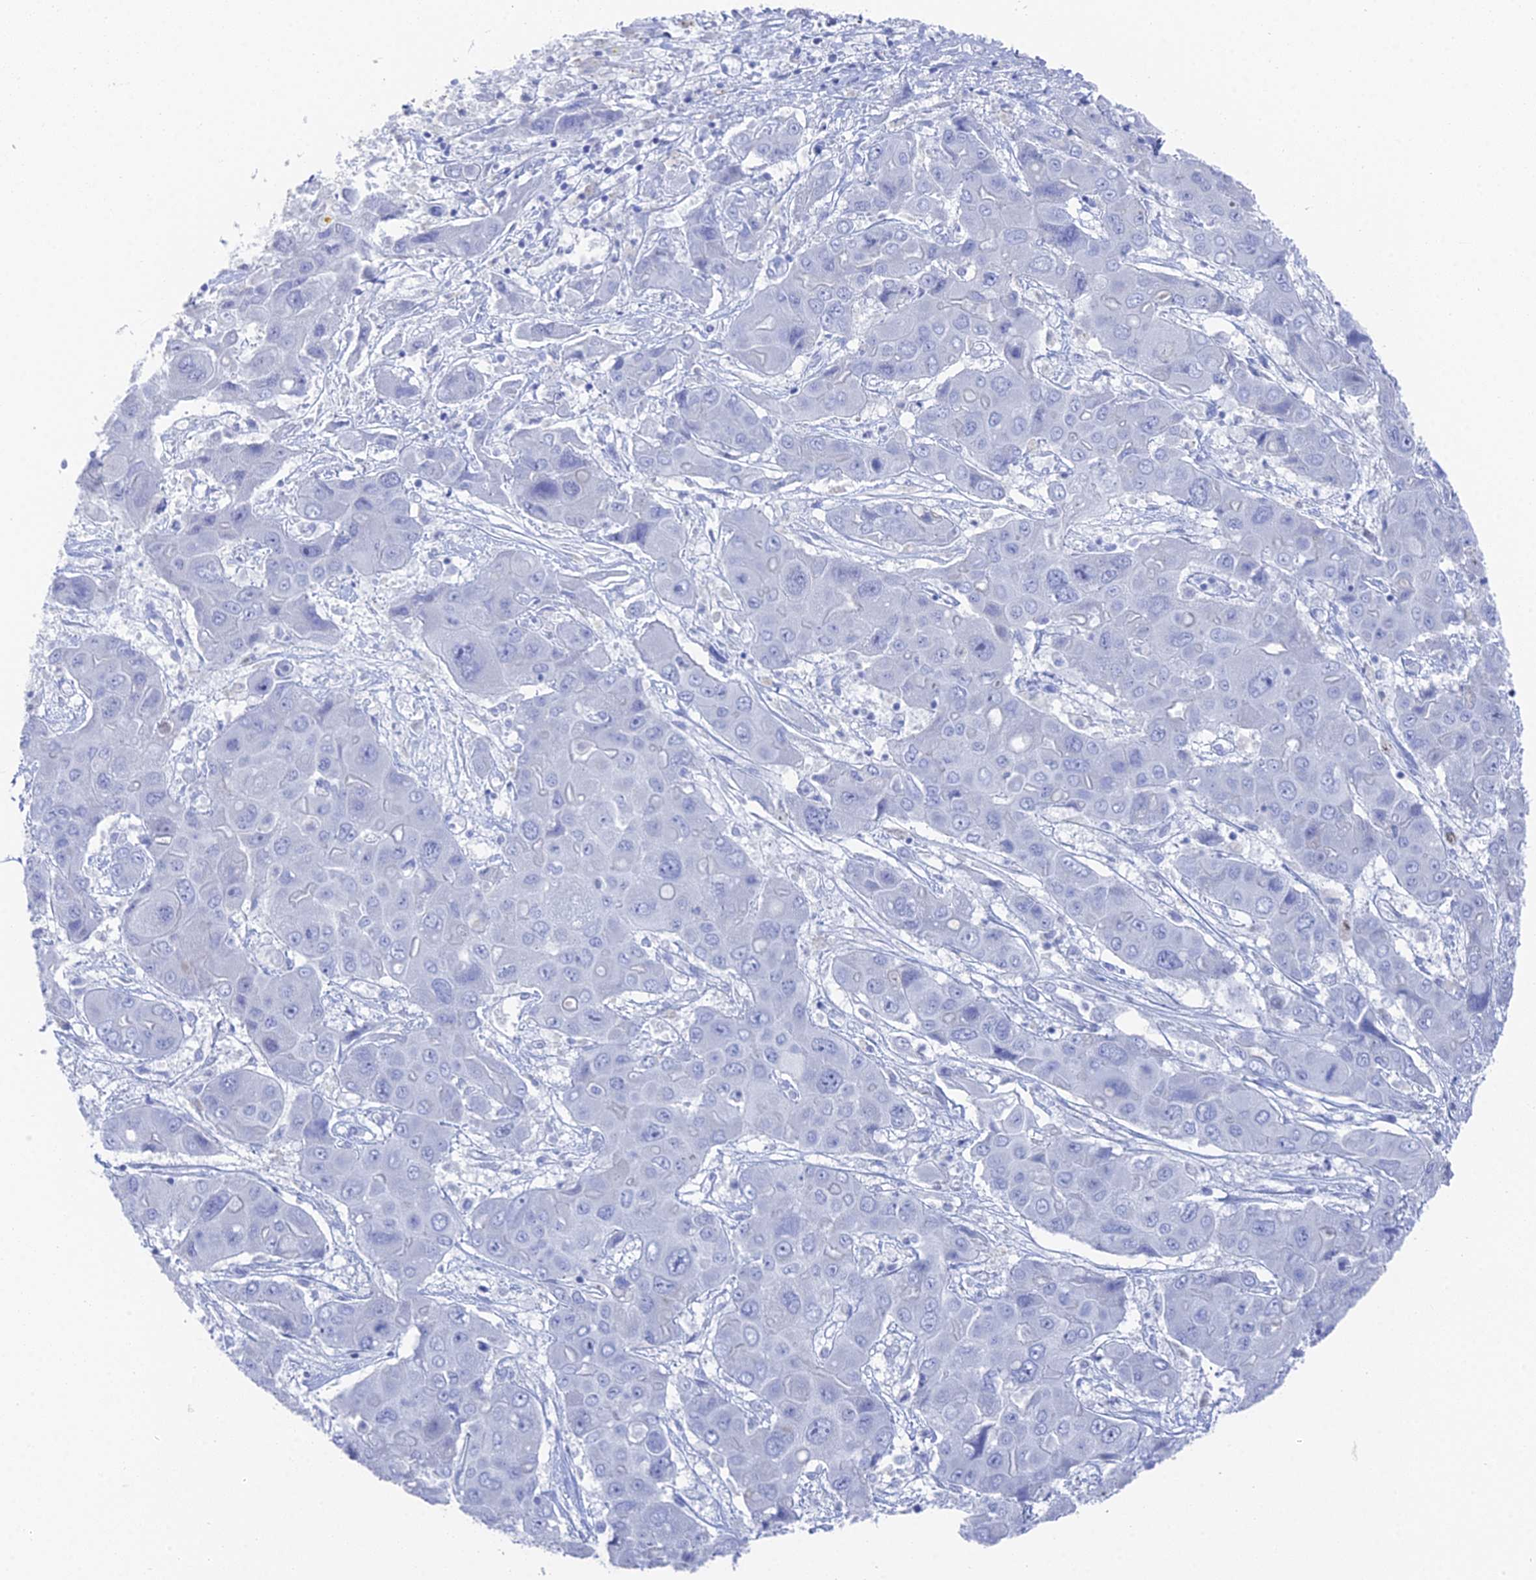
{"staining": {"intensity": "negative", "quantity": "none", "location": "none"}, "tissue": "liver cancer", "cell_type": "Tumor cells", "image_type": "cancer", "snomed": [{"axis": "morphology", "description": "Cholangiocarcinoma"}, {"axis": "topography", "description": "Liver"}], "caption": "An image of human liver cancer (cholangiocarcinoma) is negative for staining in tumor cells. (DAB immunohistochemistry (IHC) visualized using brightfield microscopy, high magnification).", "gene": "ENPP3", "patient": {"sex": "male", "age": 67}}